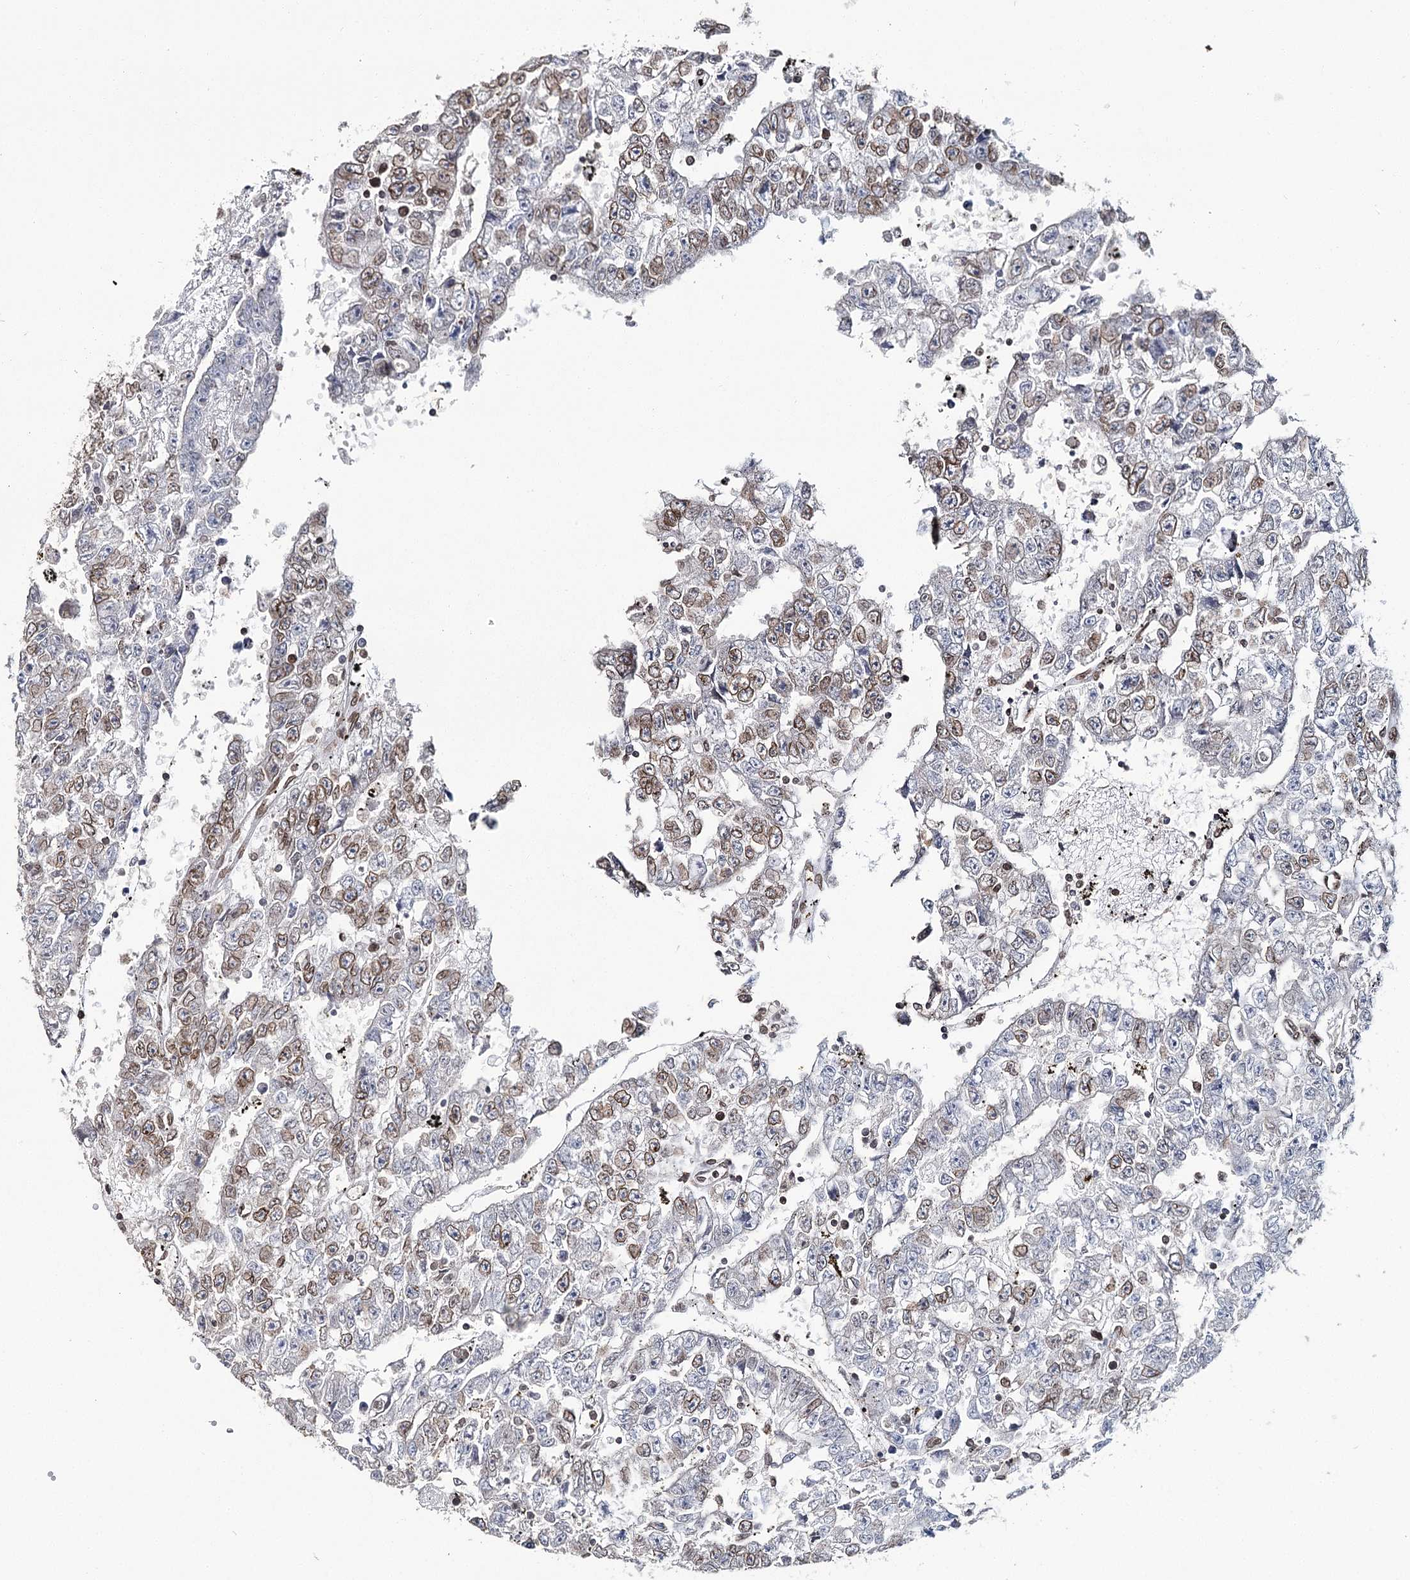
{"staining": {"intensity": "moderate", "quantity": ">75%", "location": "cytoplasmic/membranous,nuclear"}, "tissue": "testis cancer", "cell_type": "Tumor cells", "image_type": "cancer", "snomed": [{"axis": "morphology", "description": "Carcinoma, Embryonal, NOS"}, {"axis": "topography", "description": "Testis"}], "caption": "IHC staining of embryonal carcinoma (testis), which exhibits medium levels of moderate cytoplasmic/membranous and nuclear positivity in approximately >75% of tumor cells indicating moderate cytoplasmic/membranous and nuclear protein positivity. The staining was performed using DAB (3,3'-diaminobenzidine) (brown) for protein detection and nuclei were counterstained in hematoxylin (blue).", "gene": "KIAA0930", "patient": {"sex": "male", "age": 25}}